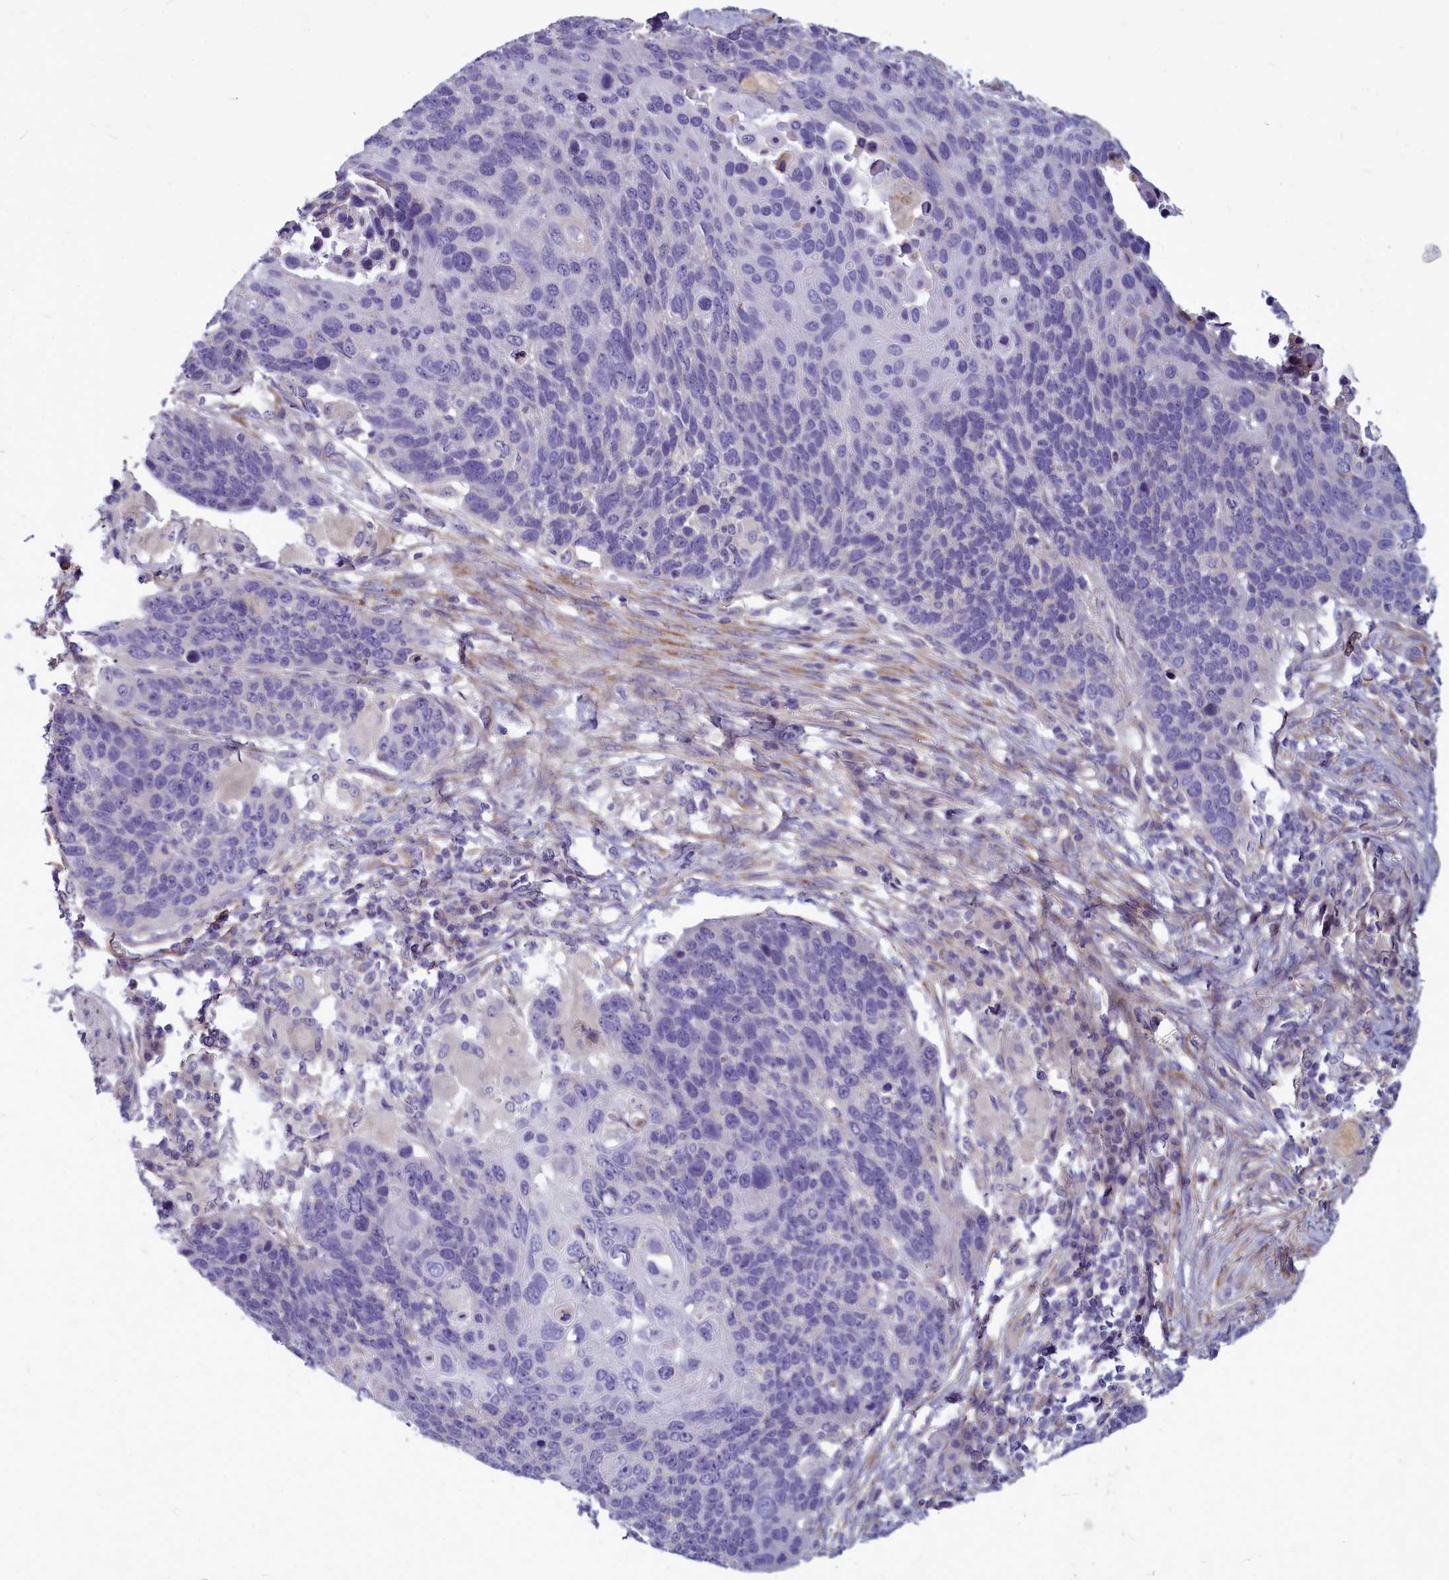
{"staining": {"intensity": "negative", "quantity": "none", "location": "none"}, "tissue": "lung cancer", "cell_type": "Tumor cells", "image_type": "cancer", "snomed": [{"axis": "morphology", "description": "Normal tissue, NOS"}, {"axis": "morphology", "description": "Squamous cell carcinoma, NOS"}, {"axis": "topography", "description": "Lymph node"}, {"axis": "topography", "description": "Lung"}], "caption": "Immunohistochemistry (IHC) of squamous cell carcinoma (lung) demonstrates no positivity in tumor cells. (DAB immunohistochemistry visualized using brightfield microscopy, high magnification).", "gene": "SMPD4", "patient": {"sex": "male", "age": 66}}